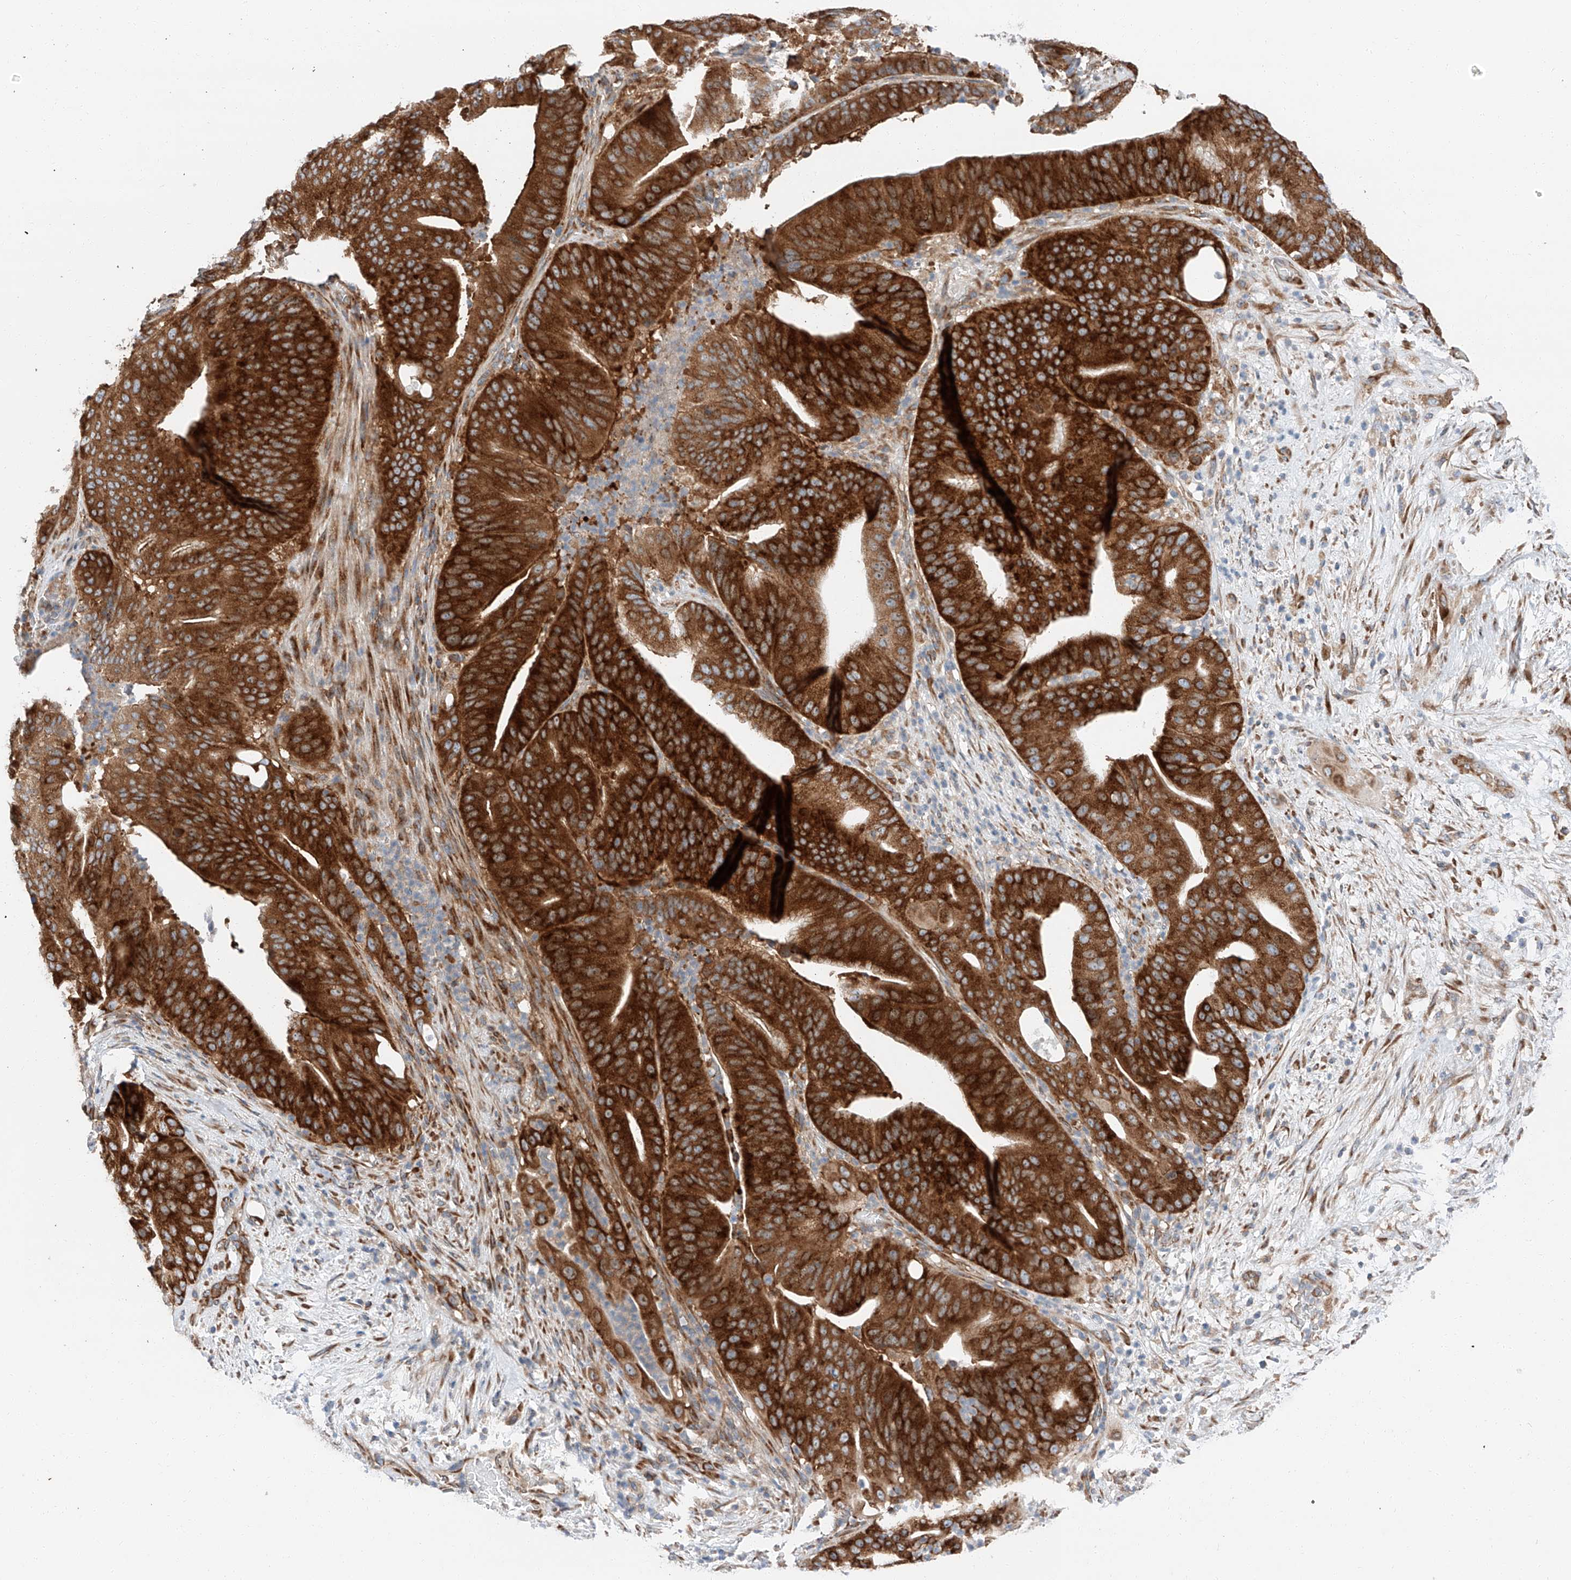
{"staining": {"intensity": "strong", "quantity": ">75%", "location": "cytoplasmic/membranous"}, "tissue": "pancreatic cancer", "cell_type": "Tumor cells", "image_type": "cancer", "snomed": [{"axis": "morphology", "description": "Adenocarcinoma, NOS"}, {"axis": "topography", "description": "Pancreas"}], "caption": "A histopathology image of adenocarcinoma (pancreatic) stained for a protein displays strong cytoplasmic/membranous brown staining in tumor cells.", "gene": "ZC3H15", "patient": {"sex": "female", "age": 77}}